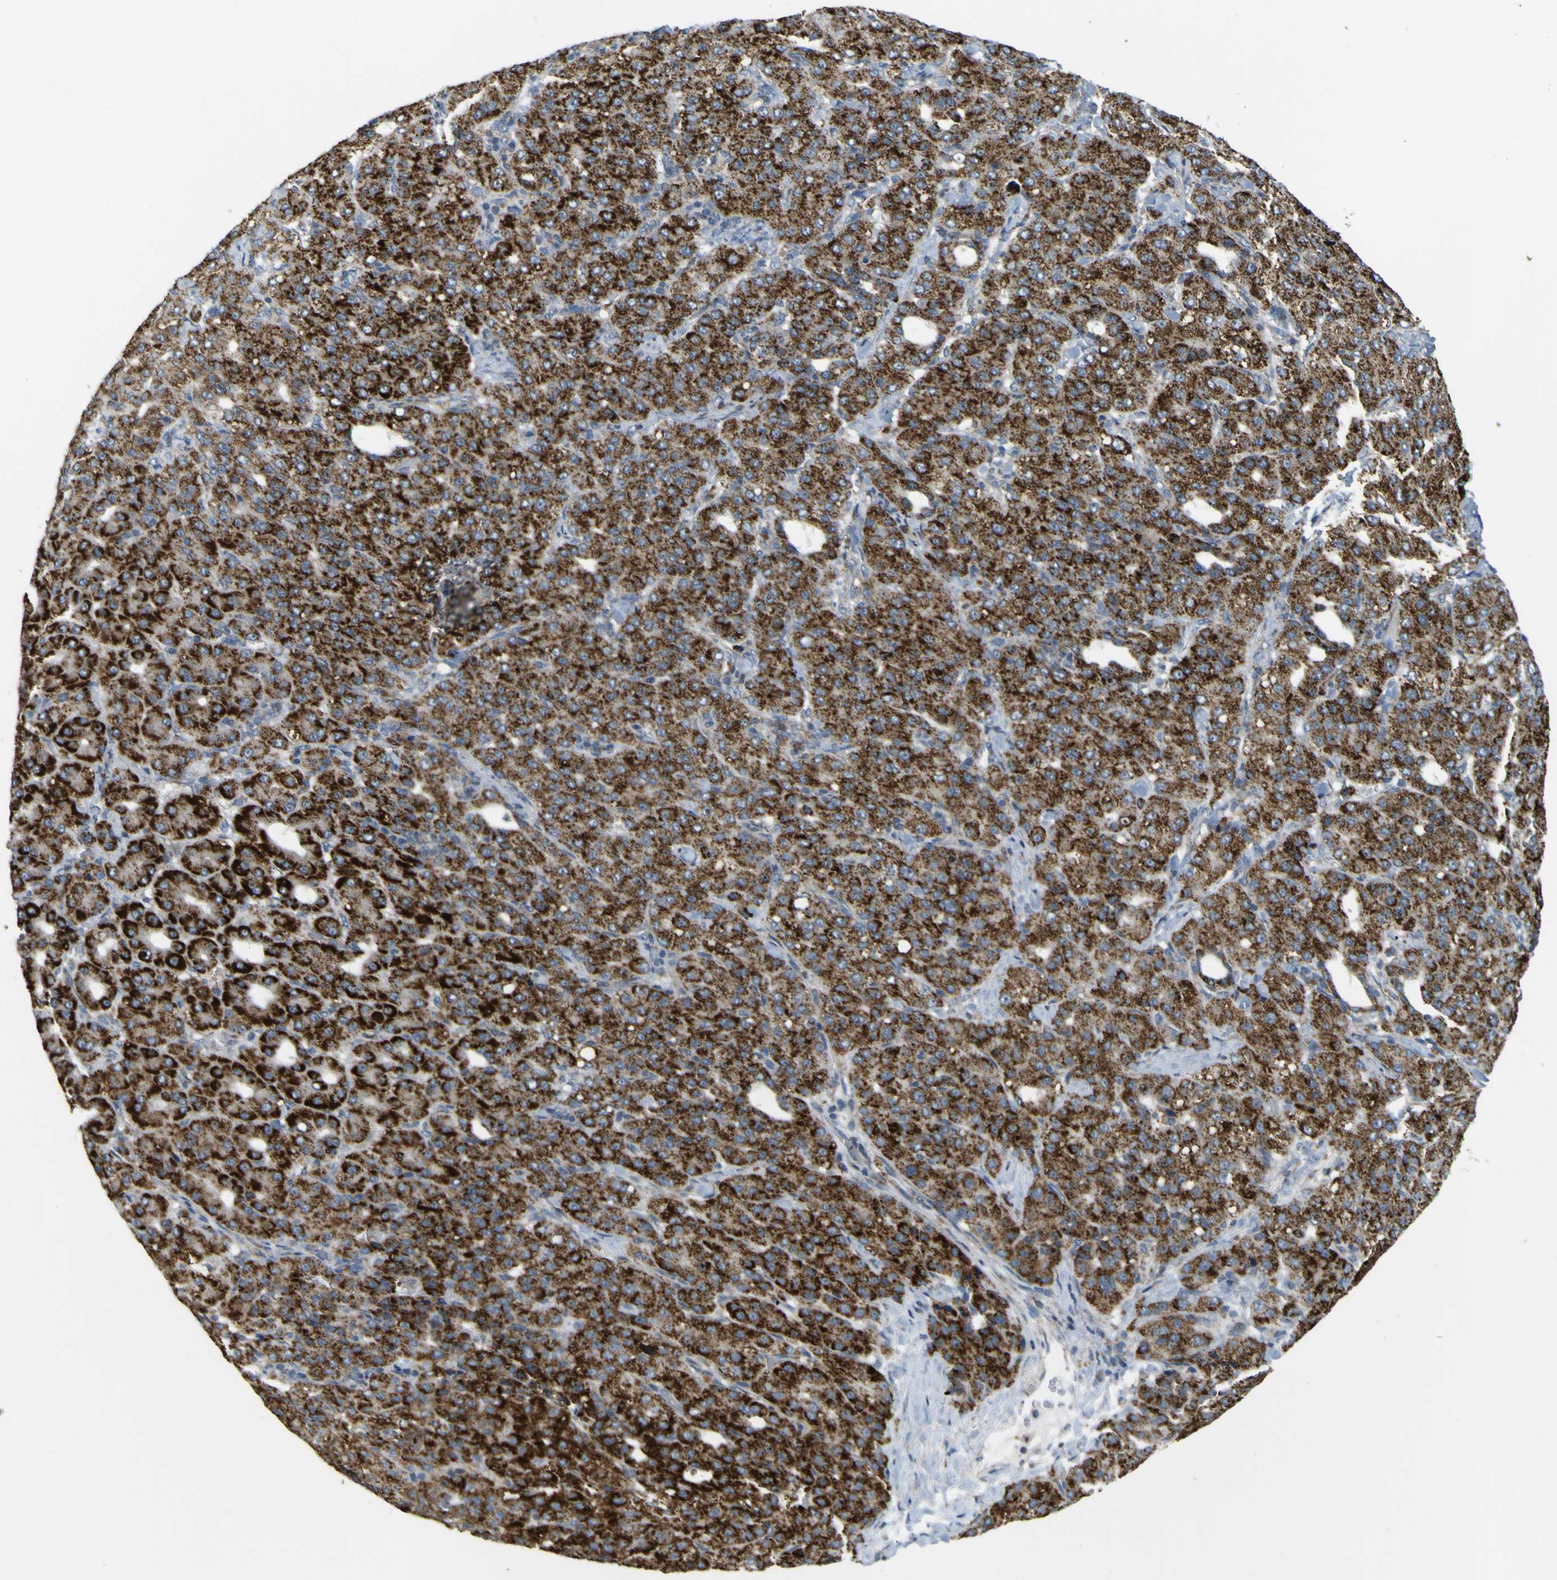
{"staining": {"intensity": "strong", "quantity": ">75%", "location": "cytoplasmic/membranous"}, "tissue": "liver cancer", "cell_type": "Tumor cells", "image_type": "cancer", "snomed": [{"axis": "morphology", "description": "Carcinoma, Hepatocellular, NOS"}, {"axis": "topography", "description": "Liver"}], "caption": "This is a micrograph of immunohistochemistry (IHC) staining of liver cancer (hepatocellular carcinoma), which shows strong expression in the cytoplasmic/membranous of tumor cells.", "gene": "ACBD5", "patient": {"sex": "male", "age": 65}}